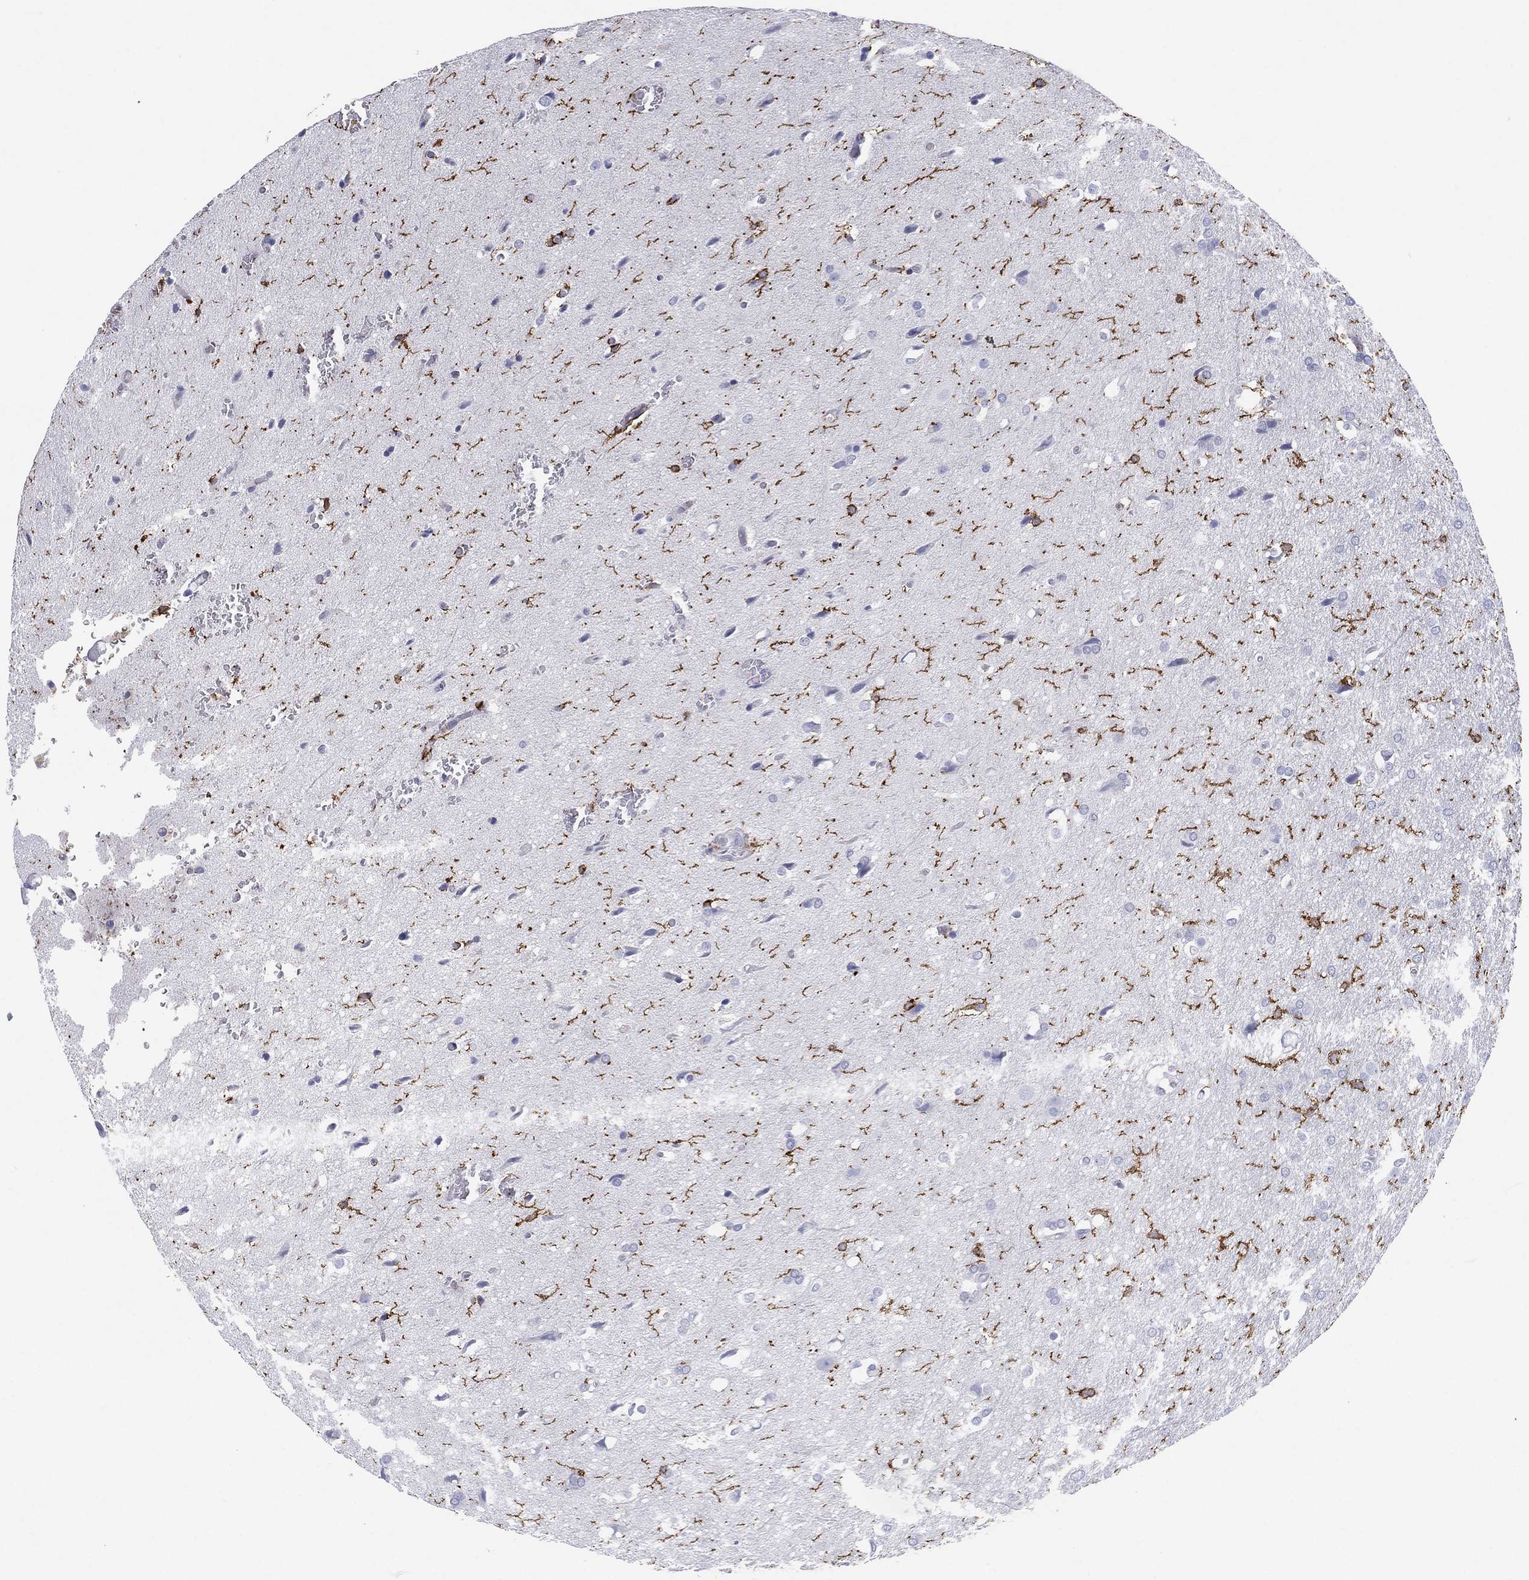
{"staining": {"intensity": "negative", "quantity": "none", "location": "none"}, "tissue": "glioma", "cell_type": "Tumor cells", "image_type": "cancer", "snomed": [{"axis": "morphology", "description": "Glioma, malignant, Low grade"}, {"axis": "topography", "description": "Brain"}], "caption": "Tumor cells are negative for protein expression in human malignant glioma (low-grade).", "gene": "SELPLG", "patient": {"sex": "female", "age": 32}}